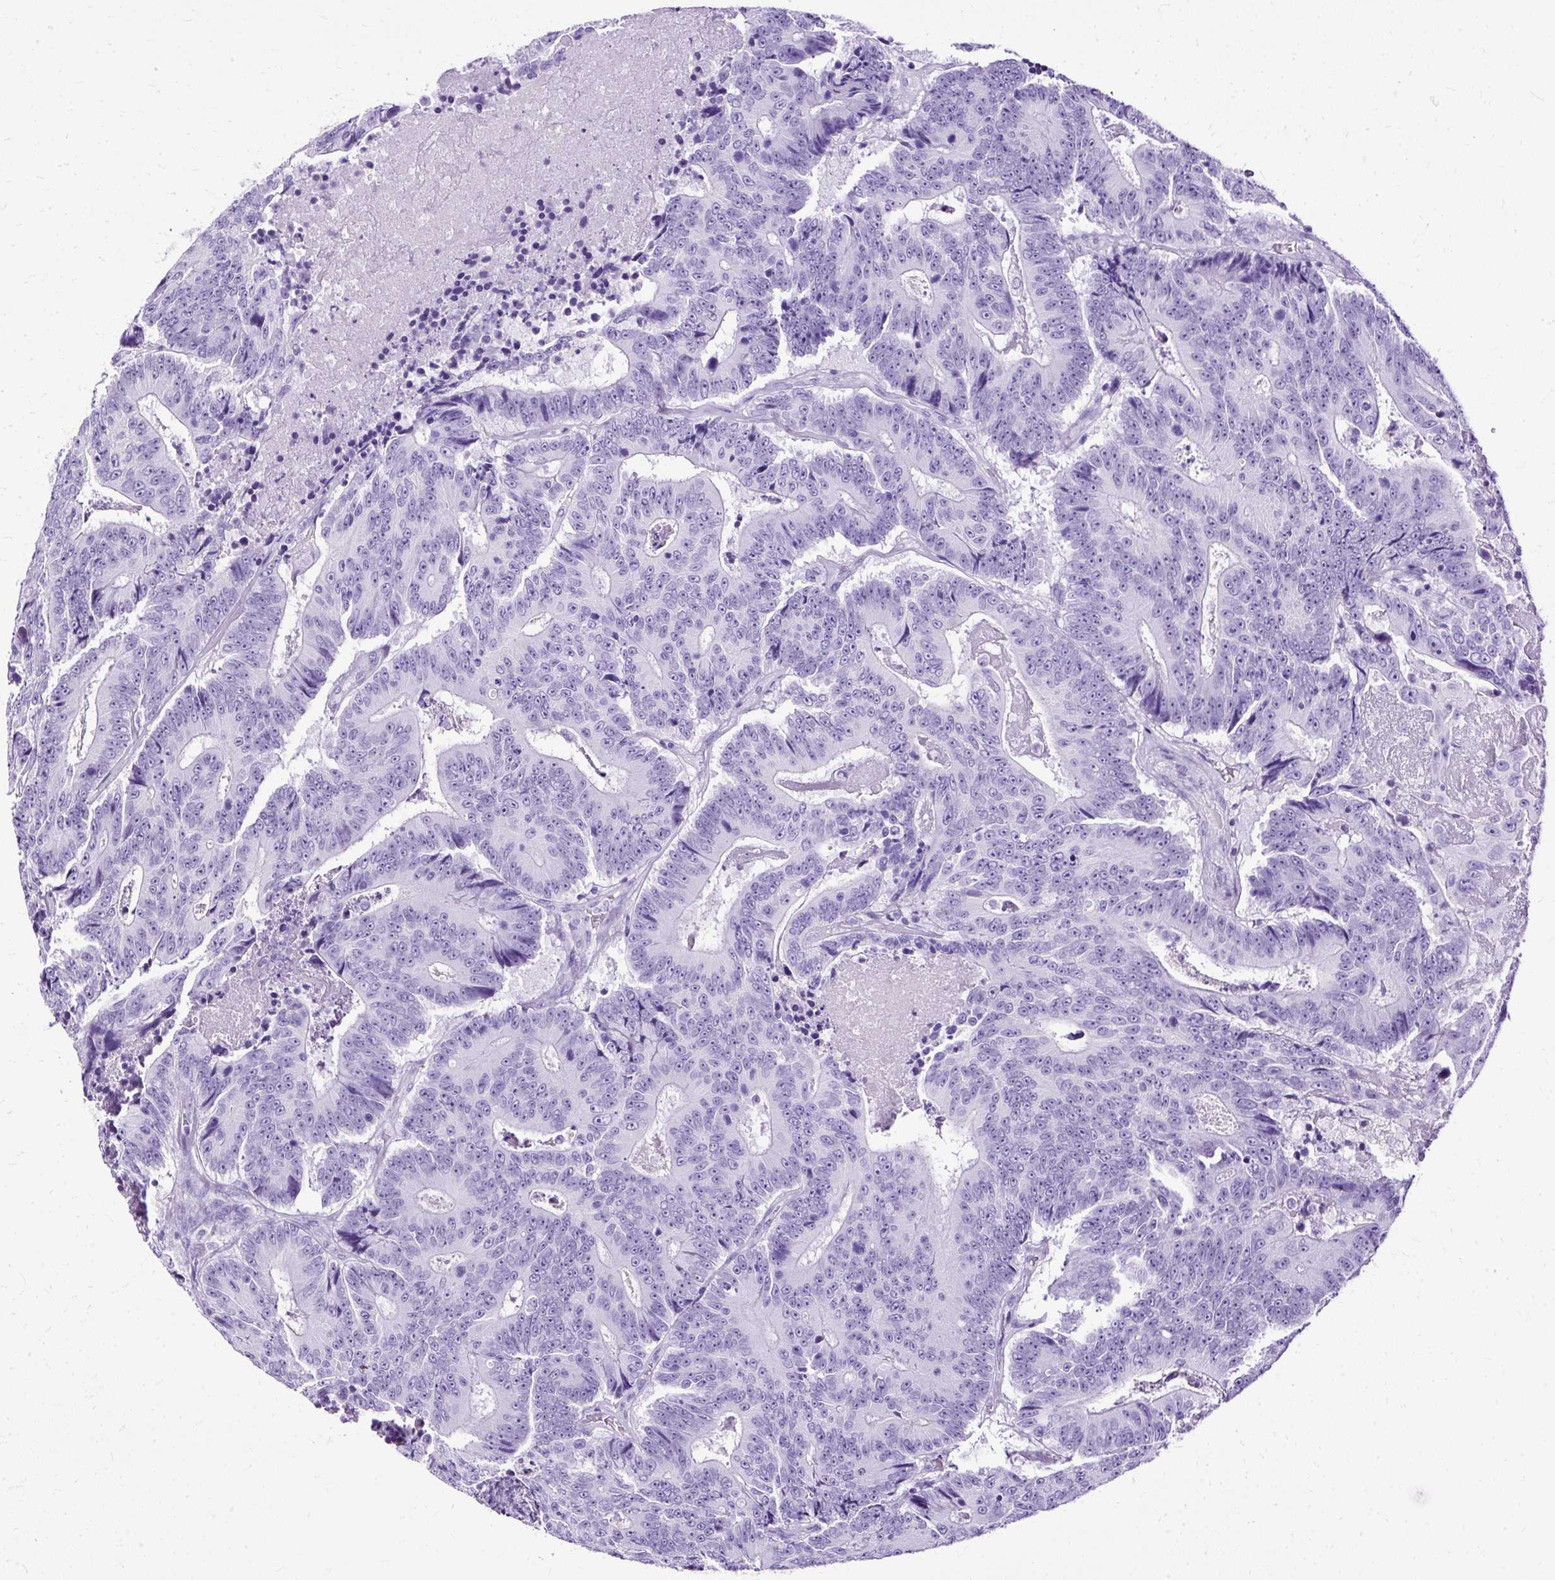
{"staining": {"intensity": "negative", "quantity": "none", "location": "none"}, "tissue": "colorectal cancer", "cell_type": "Tumor cells", "image_type": "cancer", "snomed": [{"axis": "morphology", "description": "Adenocarcinoma, NOS"}, {"axis": "topography", "description": "Colon"}], "caption": "An immunohistochemistry (IHC) photomicrograph of colorectal cancer is shown. There is no staining in tumor cells of colorectal cancer. (DAB (3,3'-diaminobenzidine) IHC visualized using brightfield microscopy, high magnification).", "gene": "SLC8A2", "patient": {"sex": "male", "age": 83}}